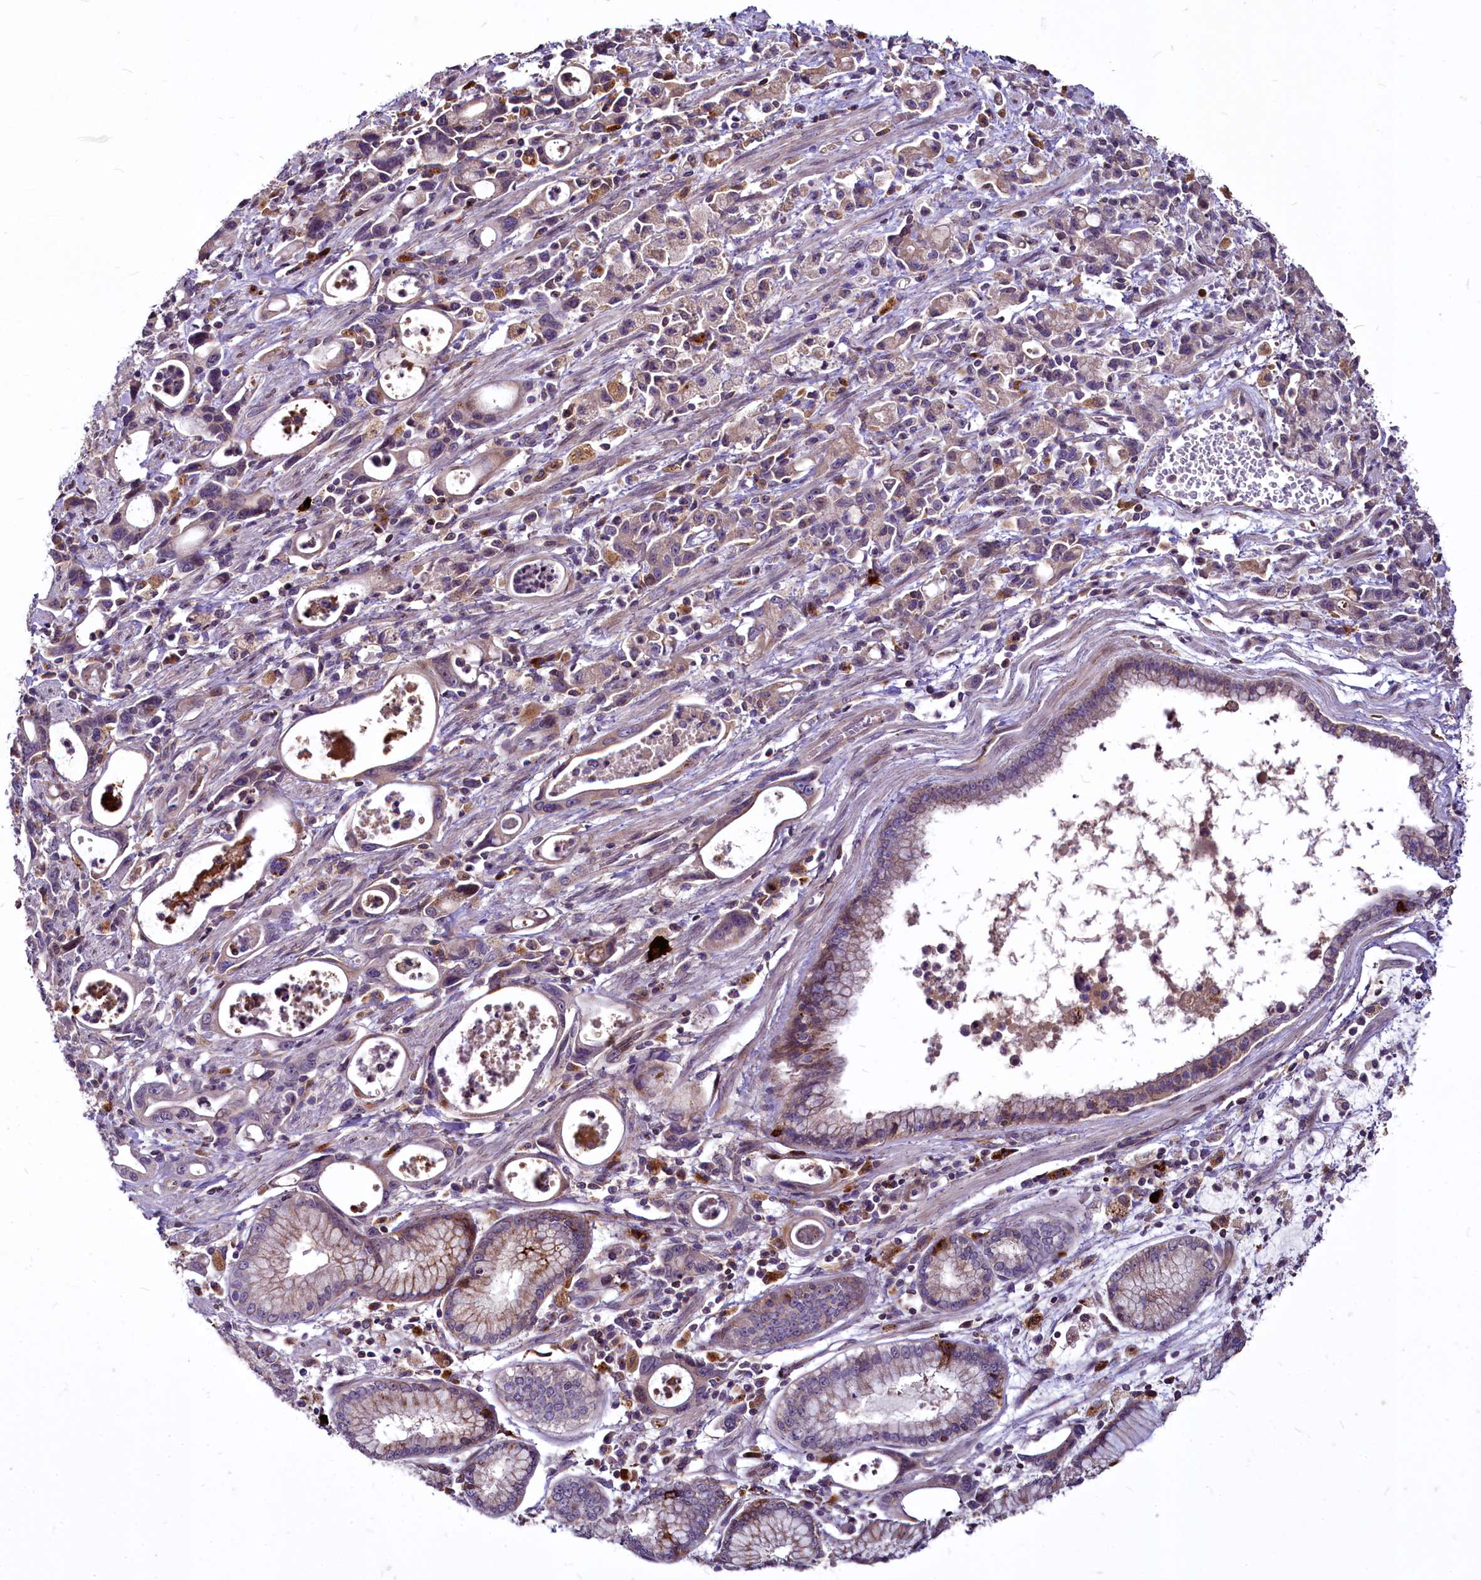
{"staining": {"intensity": "weak", "quantity": "<25%", "location": "cytoplasmic/membranous"}, "tissue": "stomach cancer", "cell_type": "Tumor cells", "image_type": "cancer", "snomed": [{"axis": "morphology", "description": "Adenocarcinoma, NOS"}, {"axis": "topography", "description": "Stomach, lower"}], "caption": "High magnification brightfield microscopy of stomach cancer stained with DAB (brown) and counterstained with hematoxylin (blue): tumor cells show no significant positivity.", "gene": "C11orf86", "patient": {"sex": "female", "age": 43}}